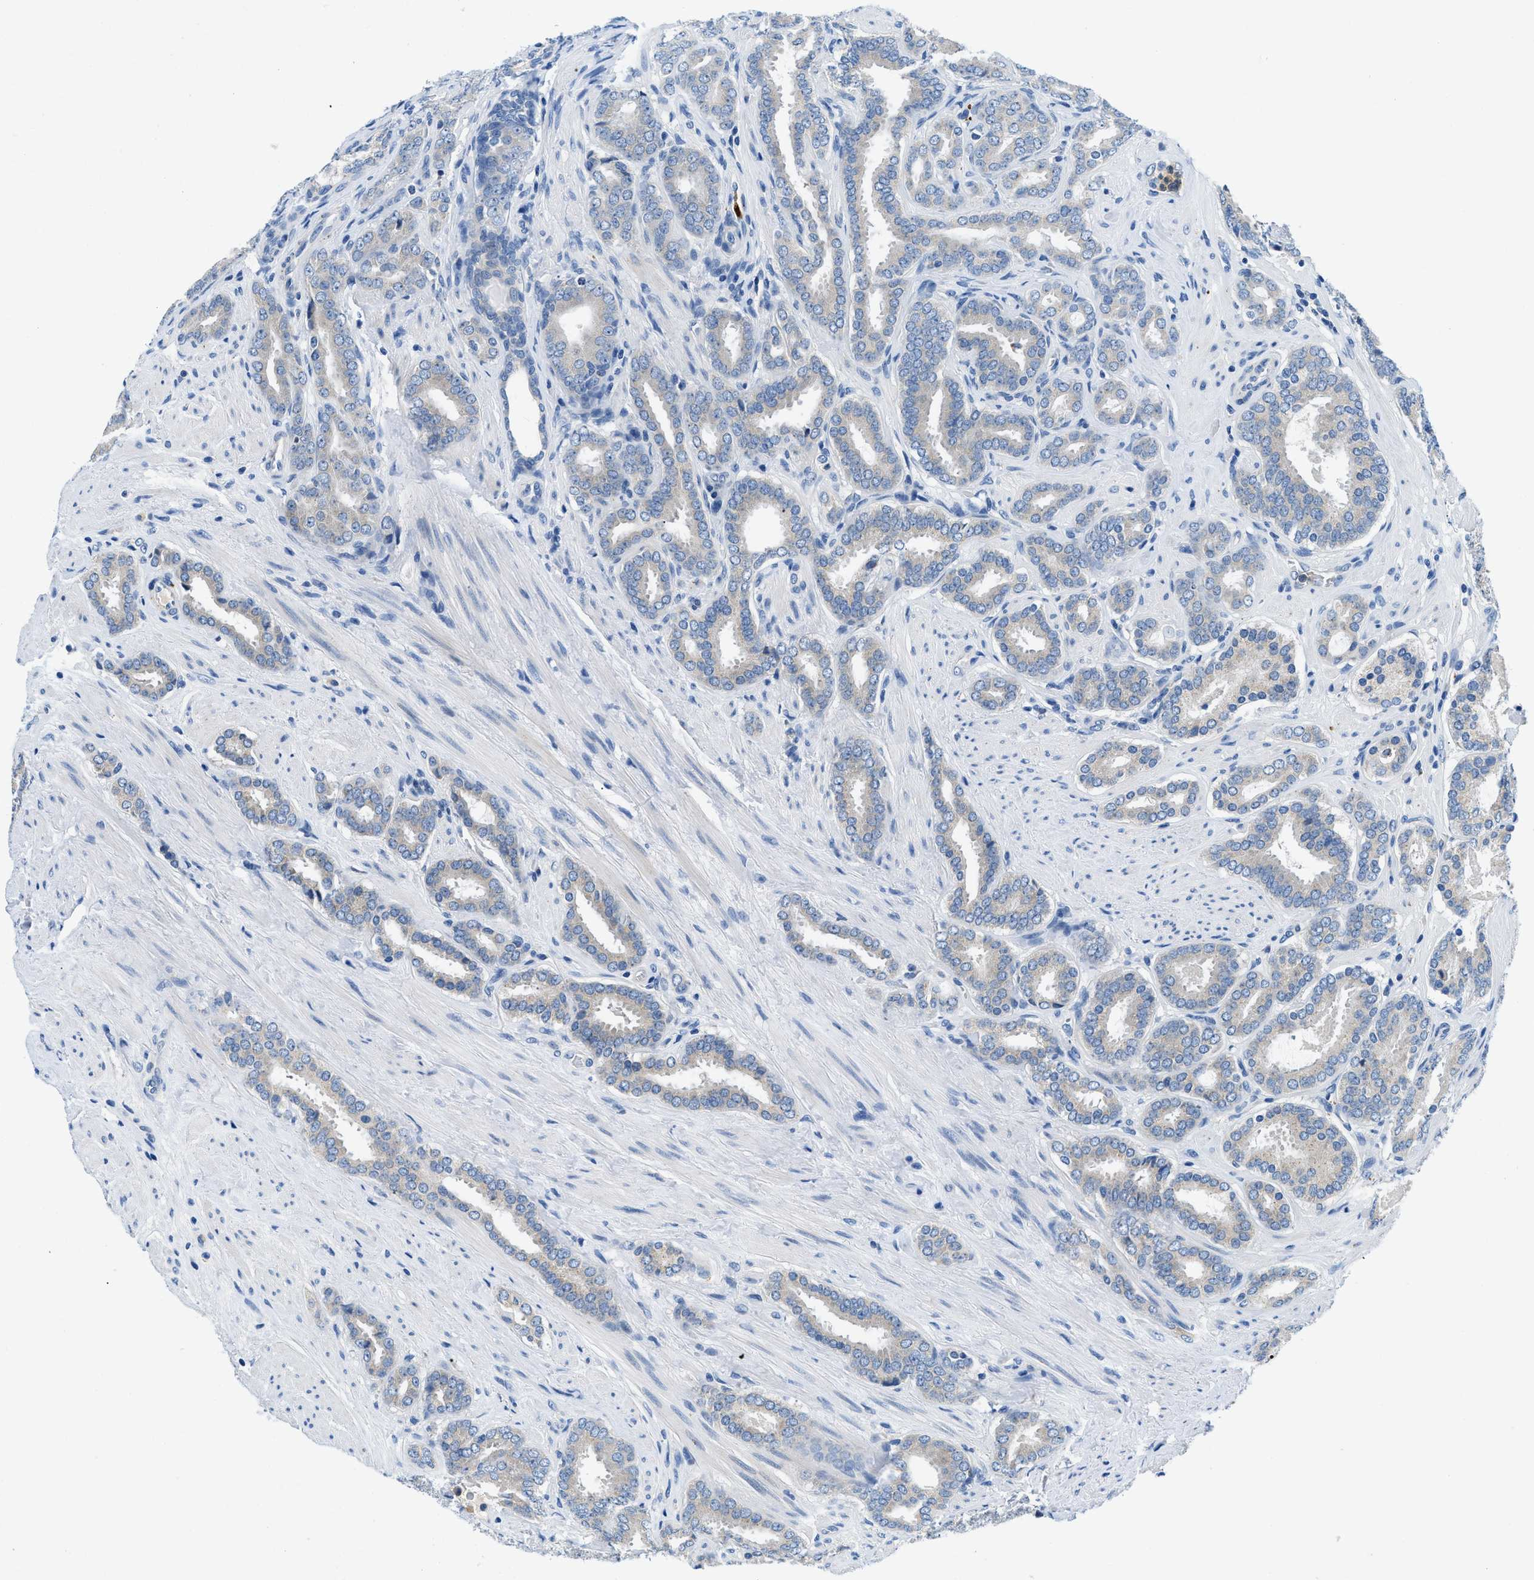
{"staining": {"intensity": "negative", "quantity": "none", "location": "none"}, "tissue": "prostate cancer", "cell_type": "Tumor cells", "image_type": "cancer", "snomed": [{"axis": "morphology", "description": "Adenocarcinoma, Low grade"}, {"axis": "topography", "description": "Prostate"}], "caption": "High magnification brightfield microscopy of adenocarcinoma (low-grade) (prostate) stained with DAB (3,3'-diaminobenzidine) (brown) and counterstained with hematoxylin (blue): tumor cells show no significant positivity.", "gene": "ADGRE3", "patient": {"sex": "male", "age": 69}}